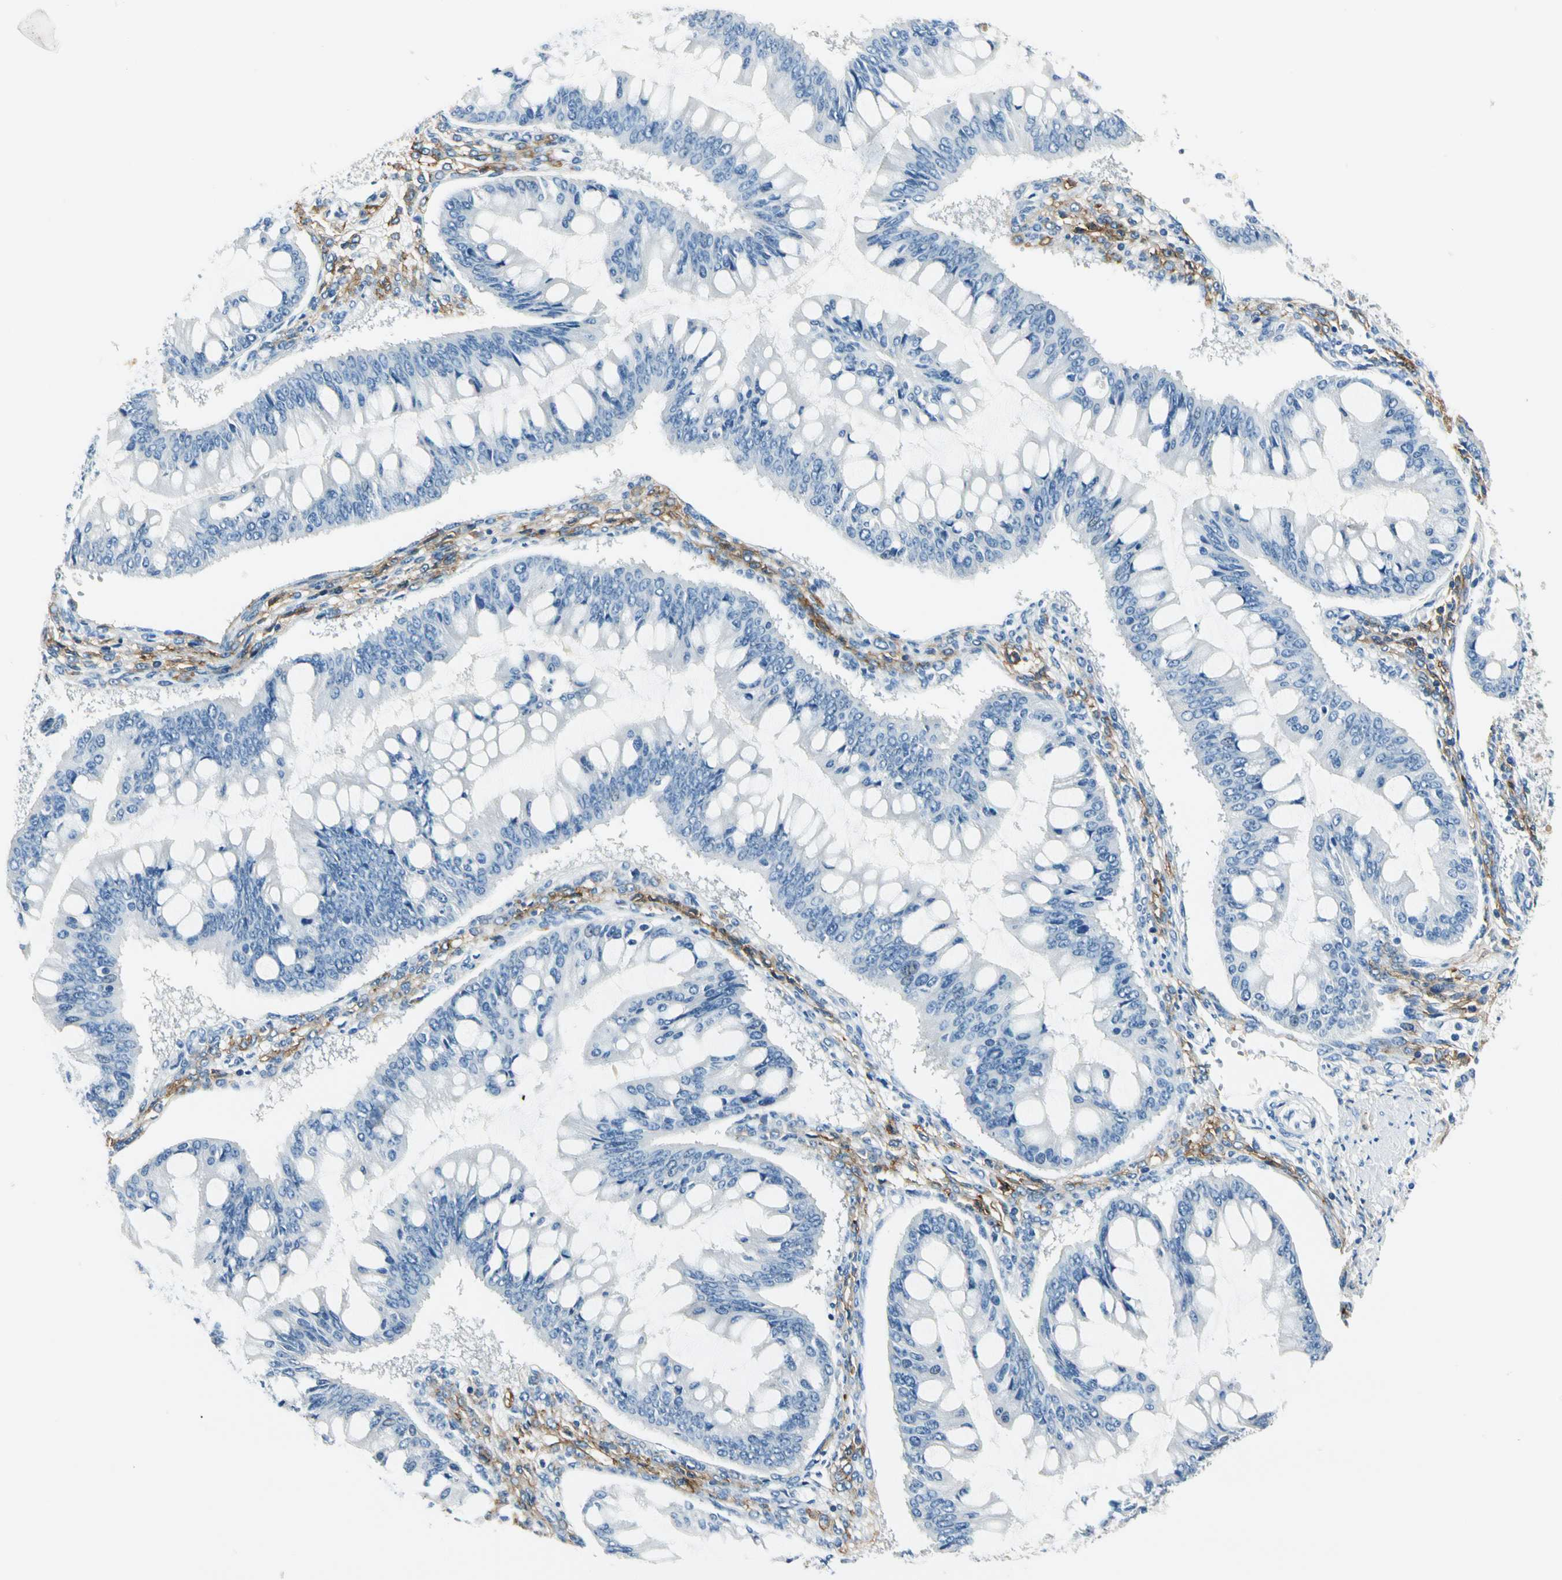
{"staining": {"intensity": "negative", "quantity": "none", "location": "none"}, "tissue": "ovarian cancer", "cell_type": "Tumor cells", "image_type": "cancer", "snomed": [{"axis": "morphology", "description": "Cystadenocarcinoma, mucinous, NOS"}, {"axis": "topography", "description": "Ovary"}], "caption": "This is an immunohistochemistry image of ovarian cancer (mucinous cystadenocarcinoma). There is no staining in tumor cells.", "gene": "TGFBR3", "patient": {"sex": "female", "age": 73}}